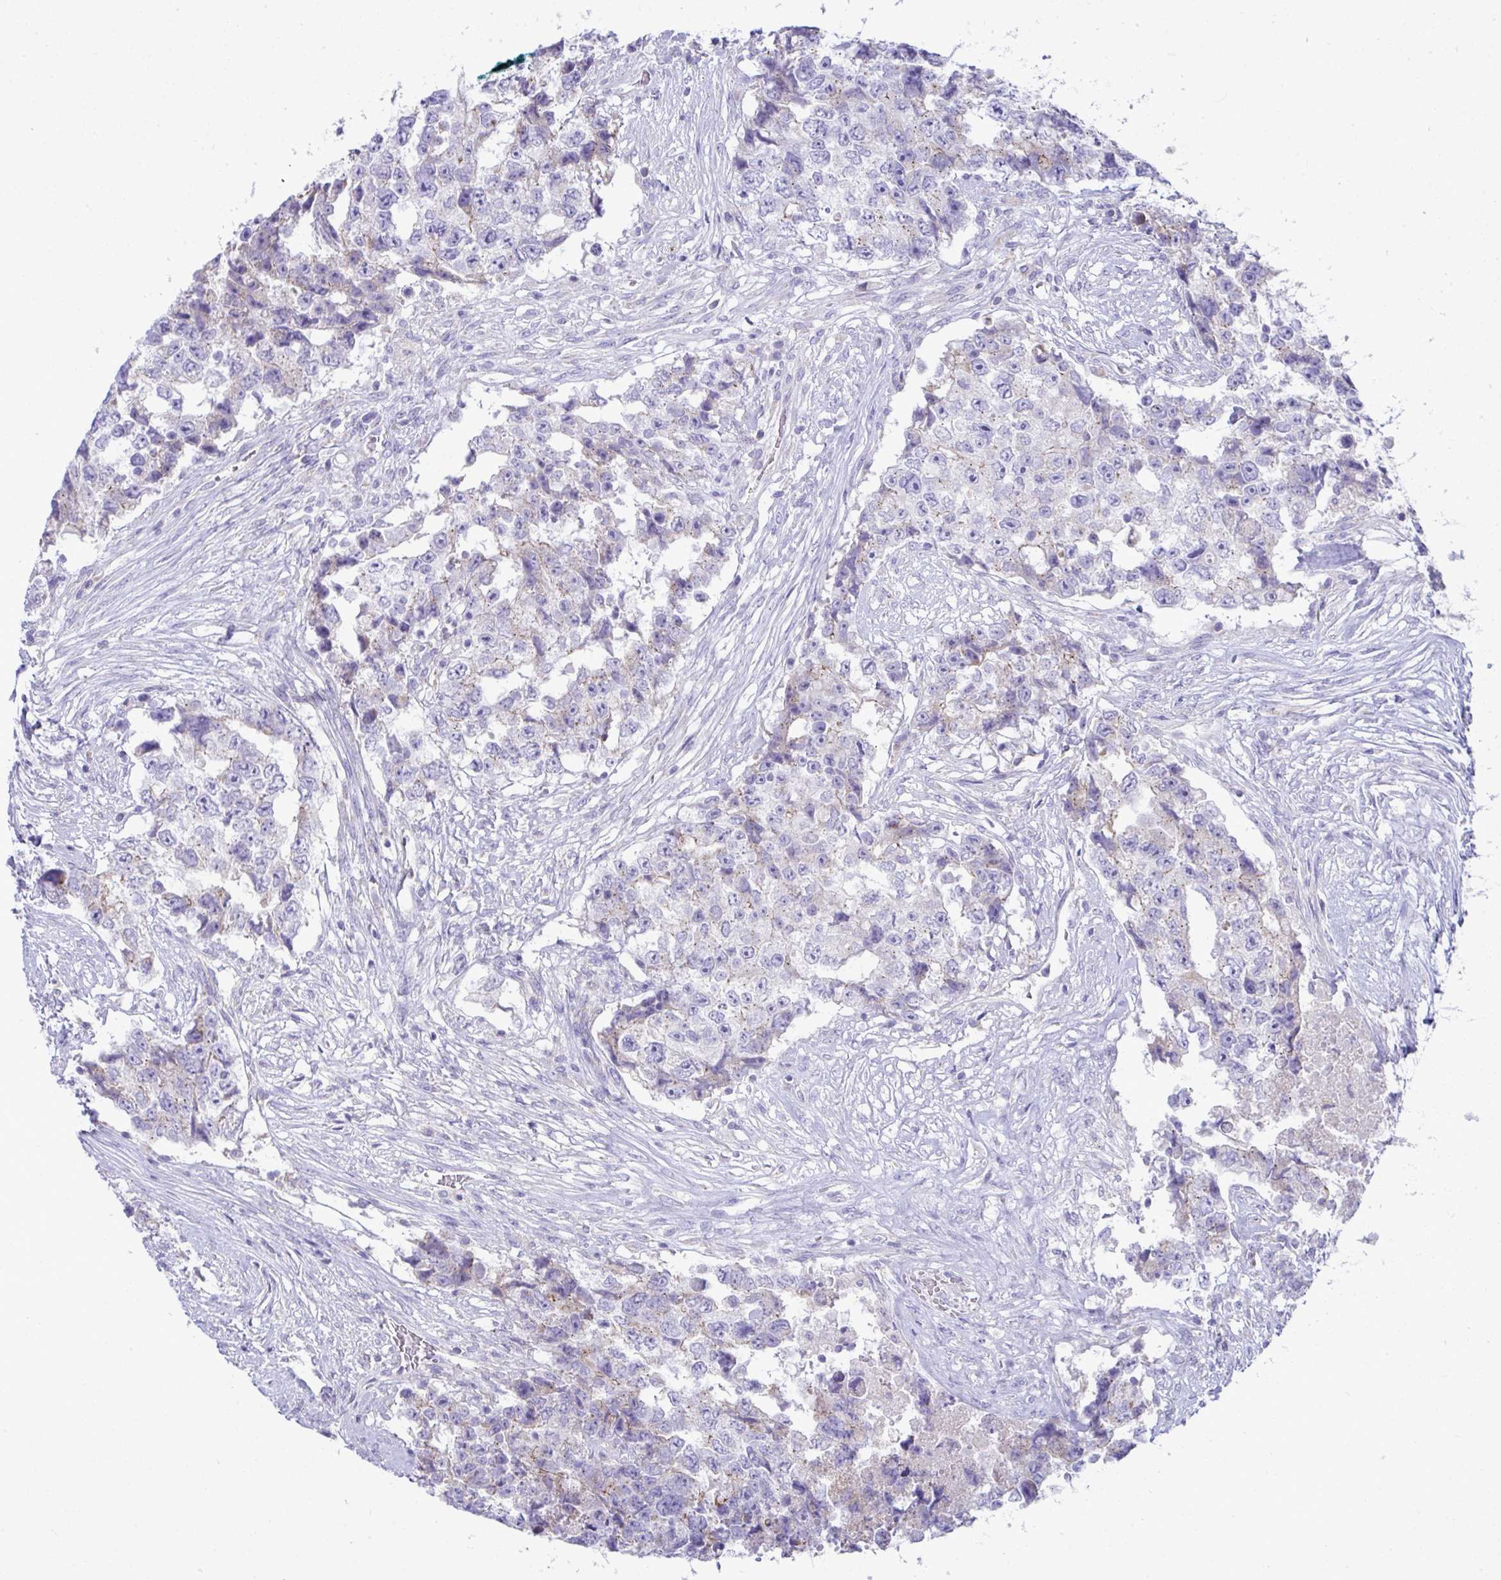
{"staining": {"intensity": "negative", "quantity": "none", "location": "none"}, "tissue": "testis cancer", "cell_type": "Tumor cells", "image_type": "cancer", "snomed": [{"axis": "morphology", "description": "Carcinoma, Embryonal, NOS"}, {"axis": "topography", "description": "Testis"}], "caption": "DAB immunohistochemical staining of human testis cancer displays no significant staining in tumor cells.", "gene": "PLA2G12B", "patient": {"sex": "male", "age": 24}}